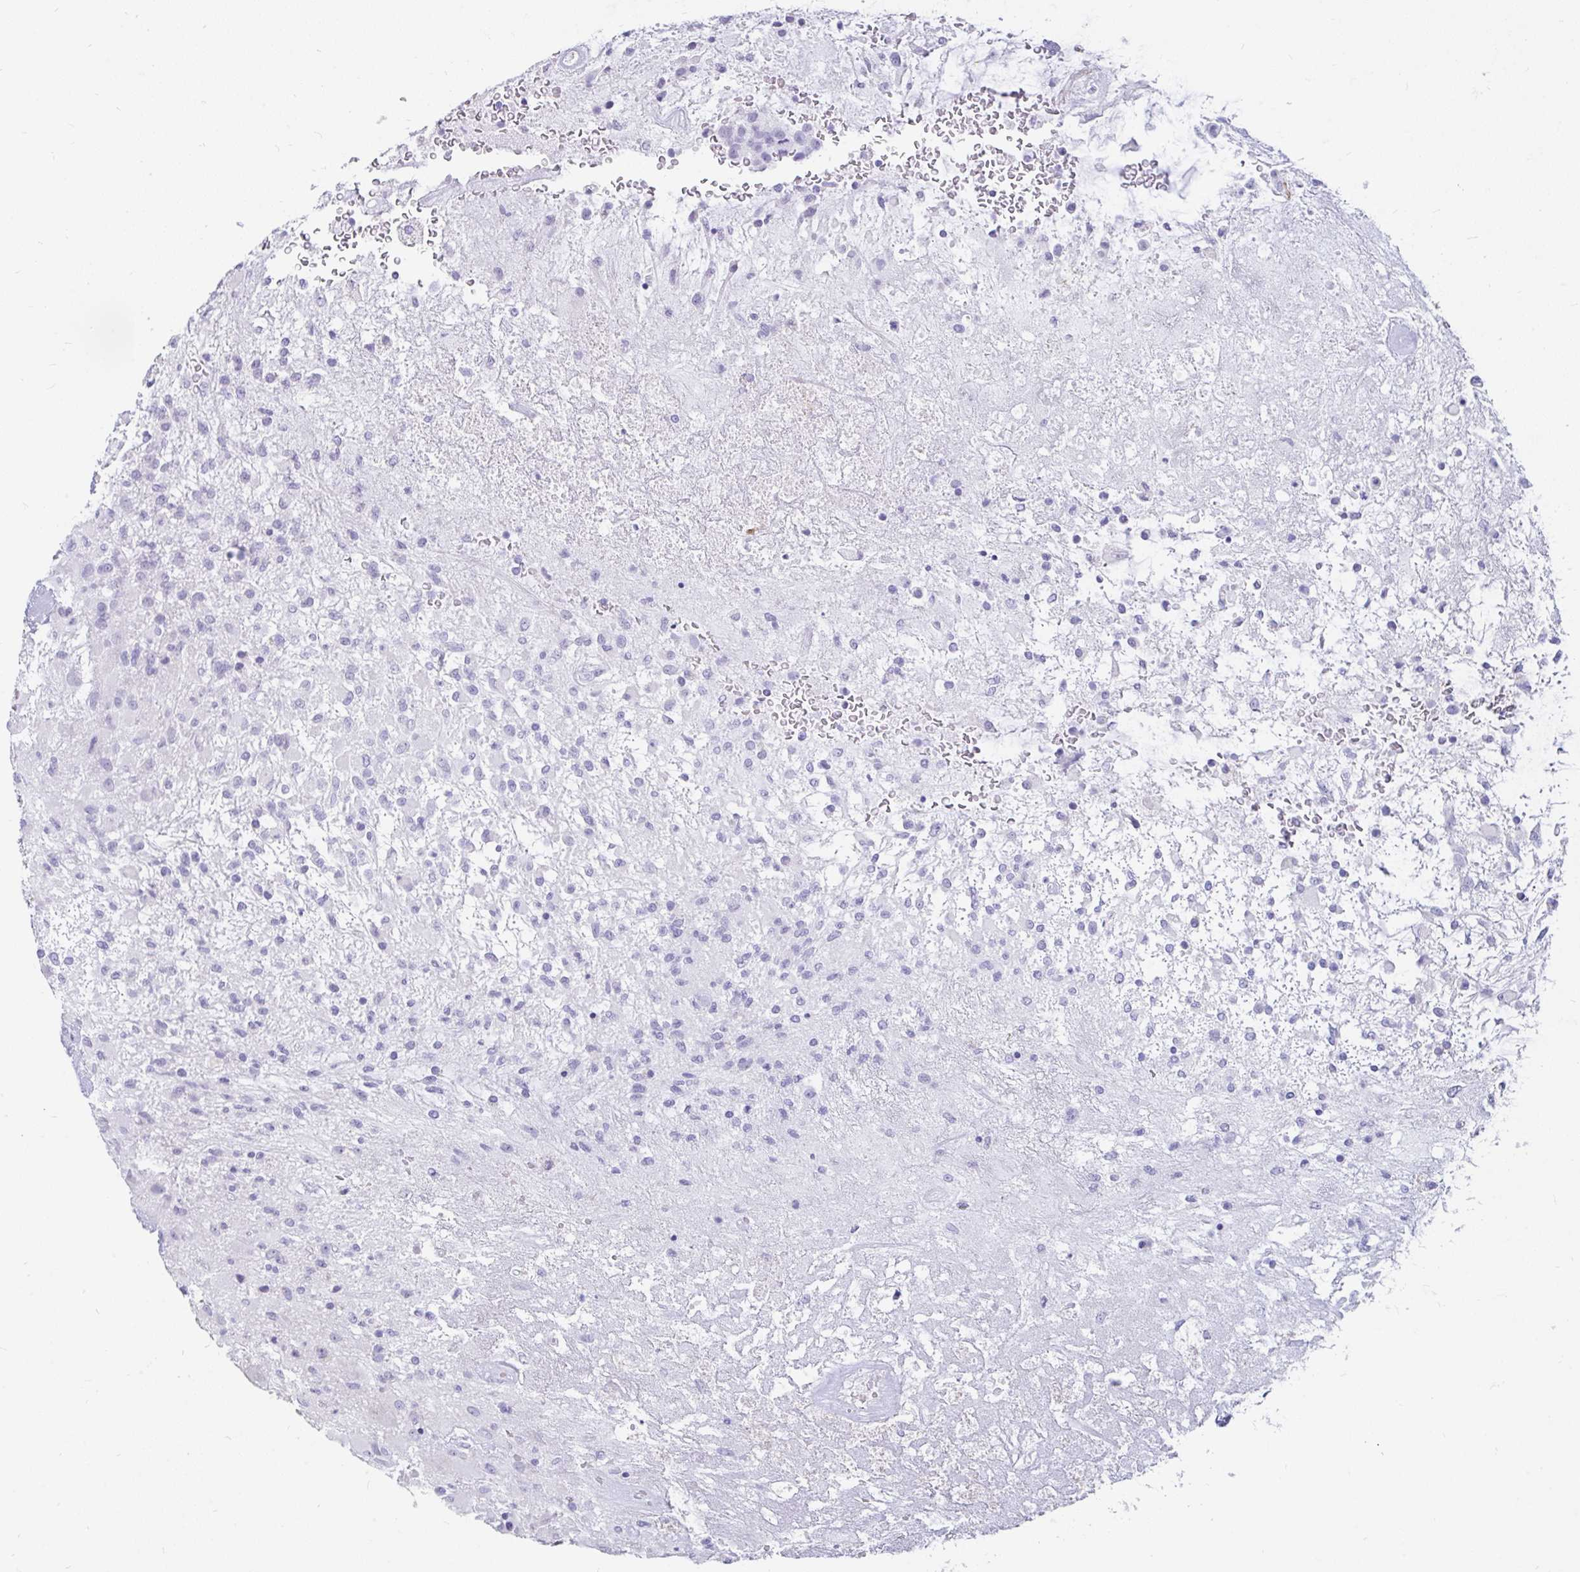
{"staining": {"intensity": "negative", "quantity": "none", "location": "none"}, "tissue": "glioma", "cell_type": "Tumor cells", "image_type": "cancer", "snomed": [{"axis": "morphology", "description": "Glioma, malignant, High grade"}, {"axis": "topography", "description": "Brain"}], "caption": "The micrograph exhibits no staining of tumor cells in high-grade glioma (malignant).", "gene": "EML5", "patient": {"sex": "female", "age": 67}}